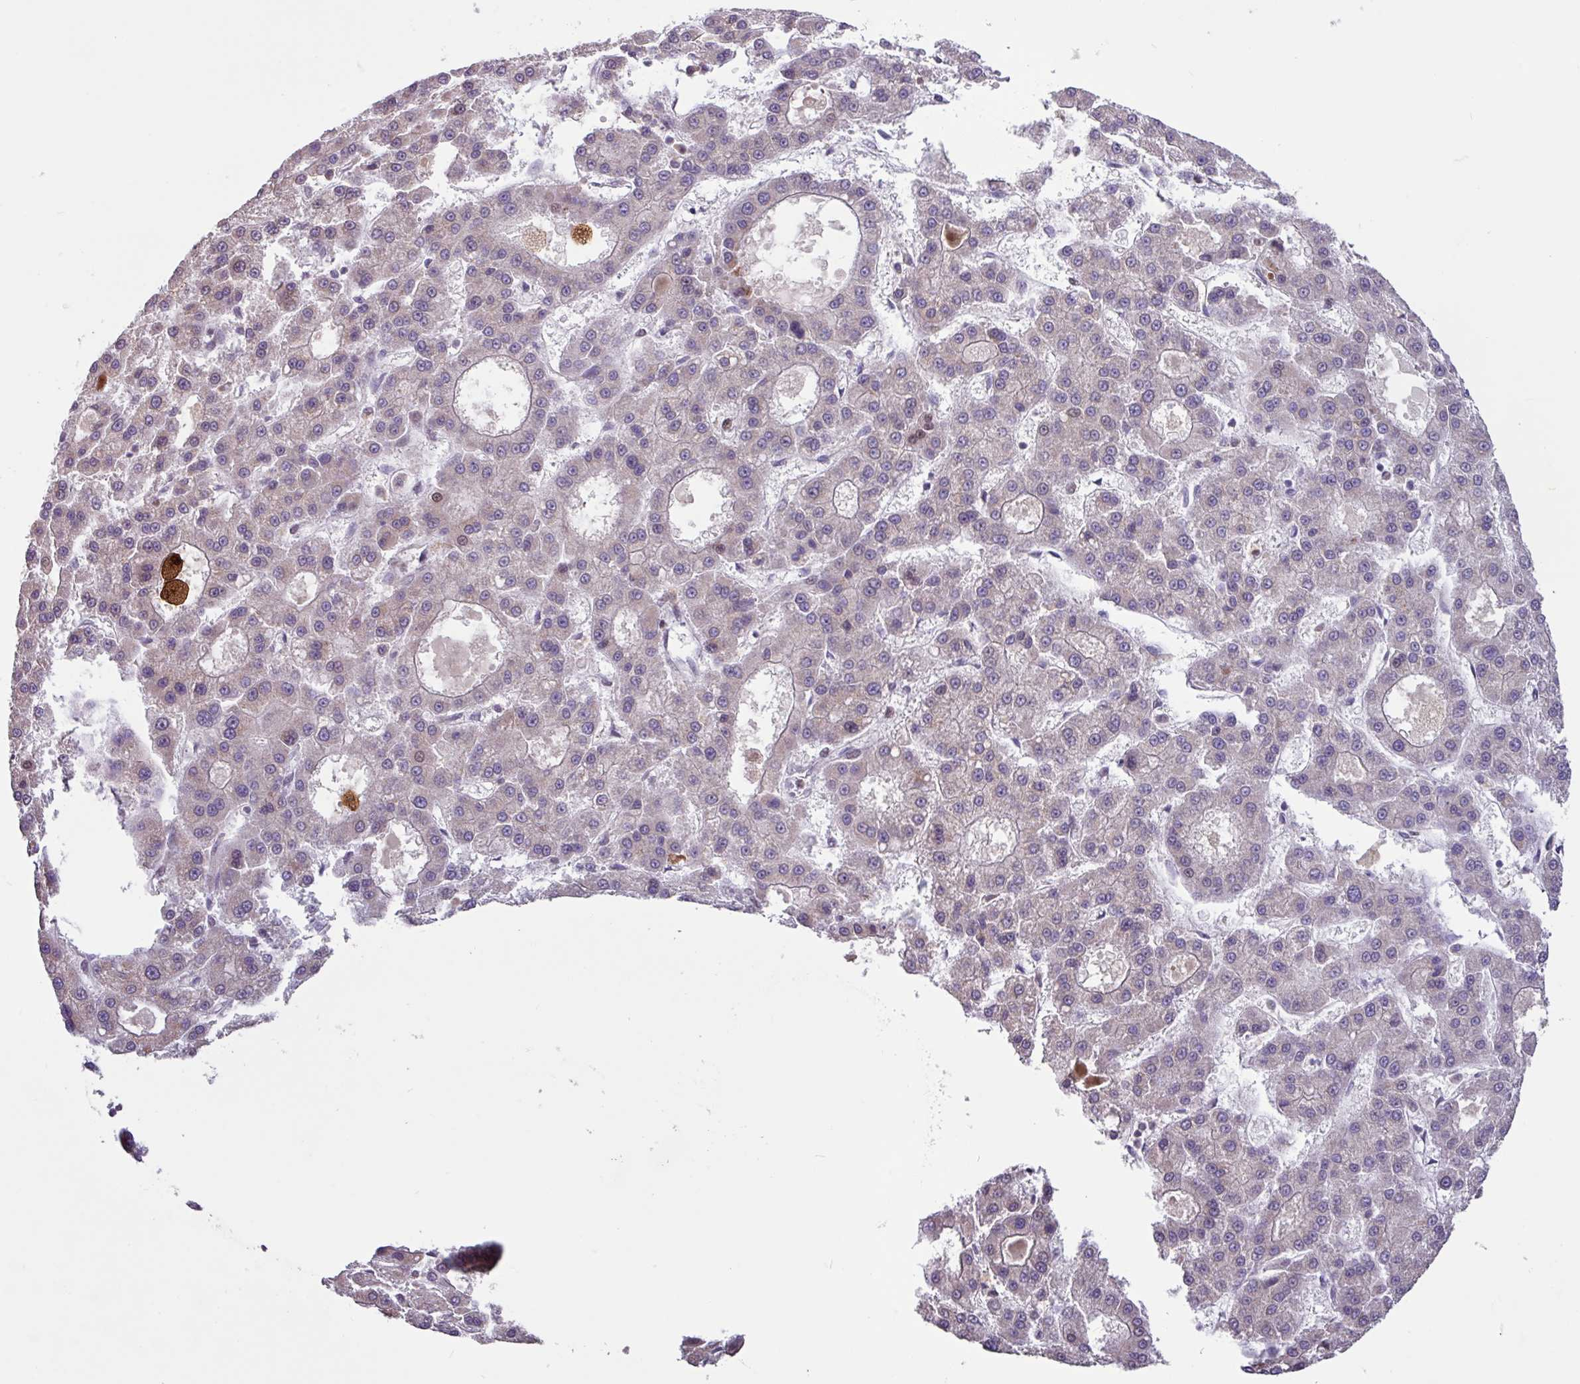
{"staining": {"intensity": "weak", "quantity": "<25%", "location": "nuclear"}, "tissue": "liver cancer", "cell_type": "Tumor cells", "image_type": "cancer", "snomed": [{"axis": "morphology", "description": "Carcinoma, Hepatocellular, NOS"}, {"axis": "topography", "description": "Liver"}], "caption": "Immunohistochemistry photomicrograph of liver cancer stained for a protein (brown), which demonstrates no staining in tumor cells. The staining is performed using DAB brown chromogen with nuclei counter-stained in using hematoxylin.", "gene": "BRD3", "patient": {"sex": "male", "age": 70}}